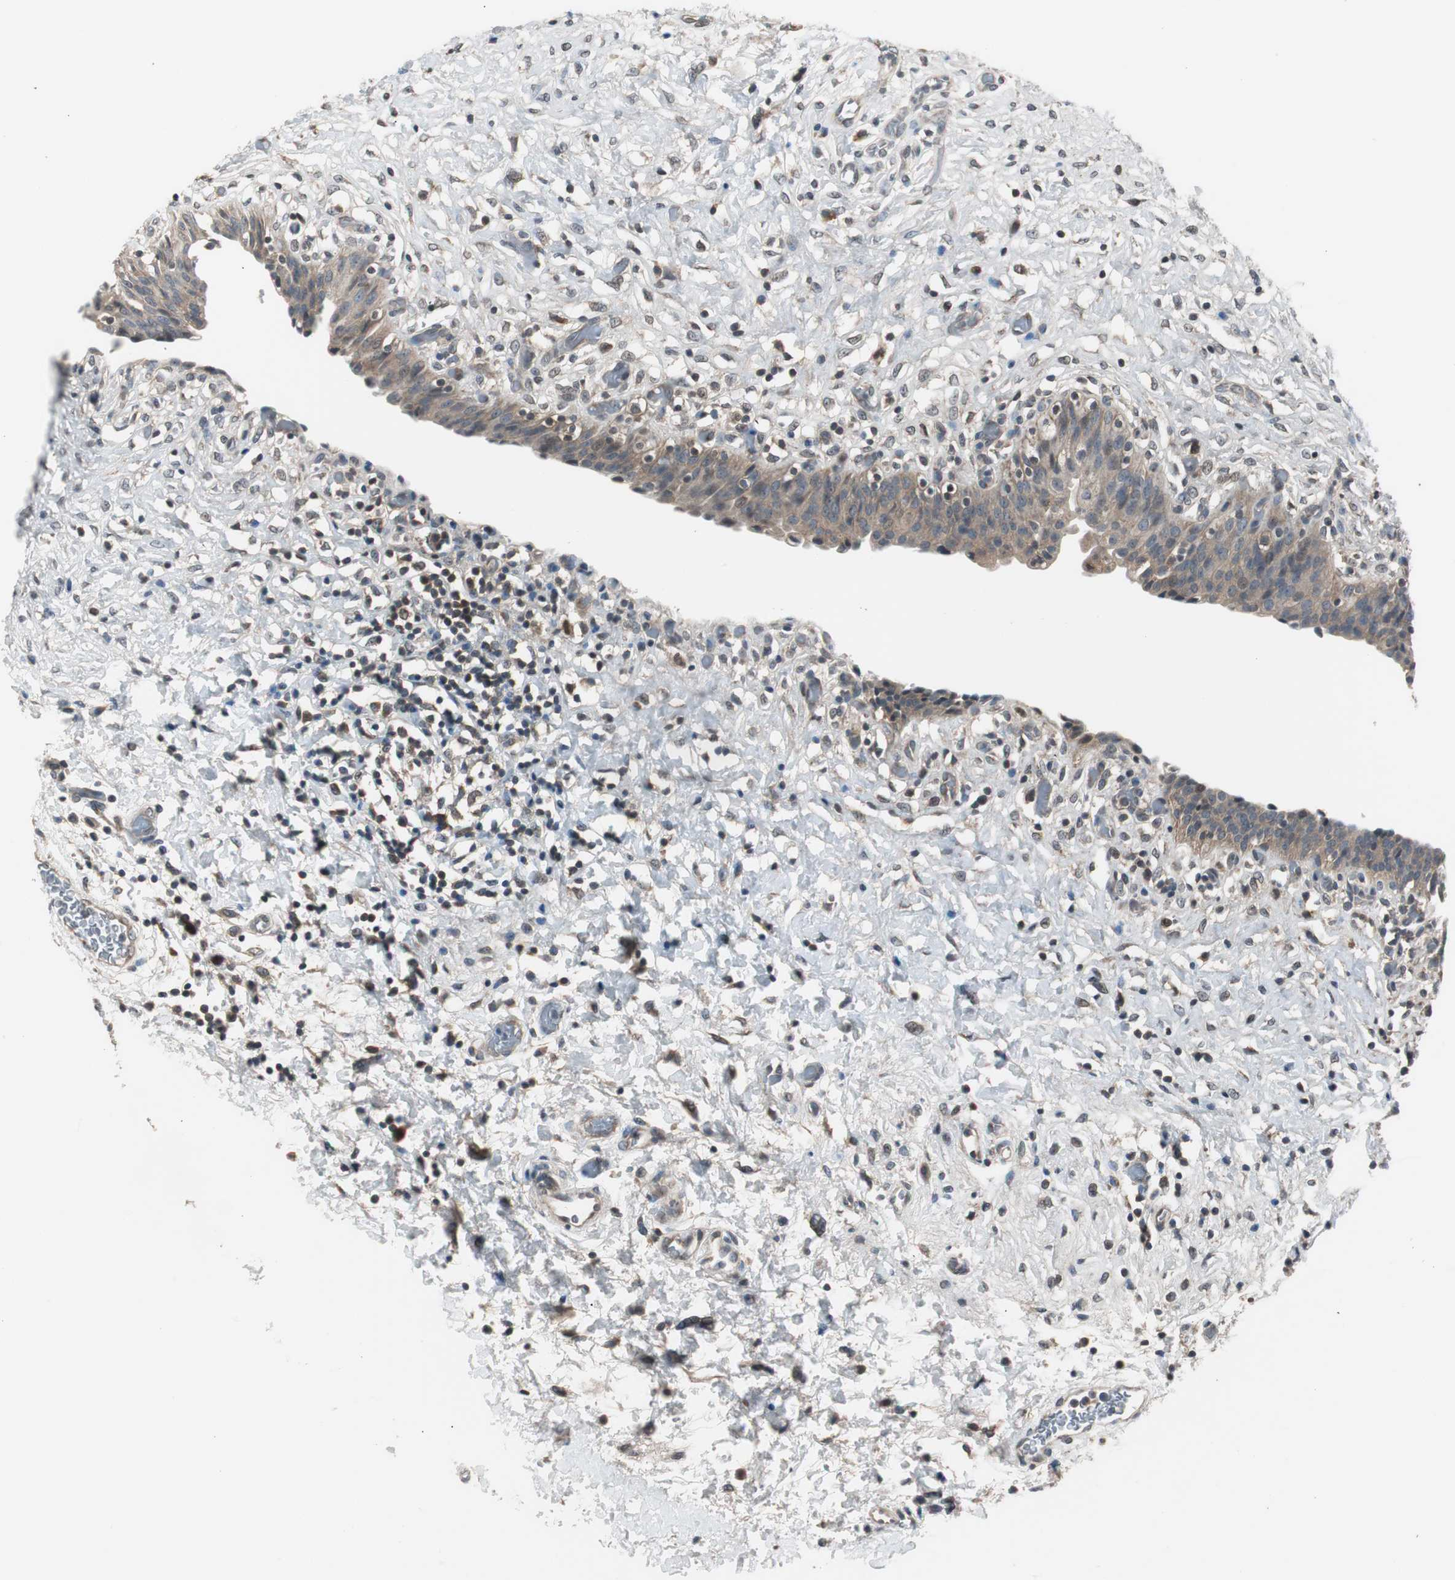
{"staining": {"intensity": "moderate", "quantity": ">75%", "location": "cytoplasmic/membranous"}, "tissue": "urinary bladder", "cell_type": "Urothelial cells", "image_type": "normal", "snomed": [{"axis": "morphology", "description": "Normal tissue, NOS"}, {"axis": "topography", "description": "Urinary bladder"}], "caption": "A brown stain labels moderate cytoplasmic/membranous expression of a protein in urothelial cells of benign urinary bladder. (DAB (3,3'-diaminobenzidine) IHC with brightfield microscopy, high magnification).", "gene": "ZMPSTE24", "patient": {"sex": "male", "age": 51}}